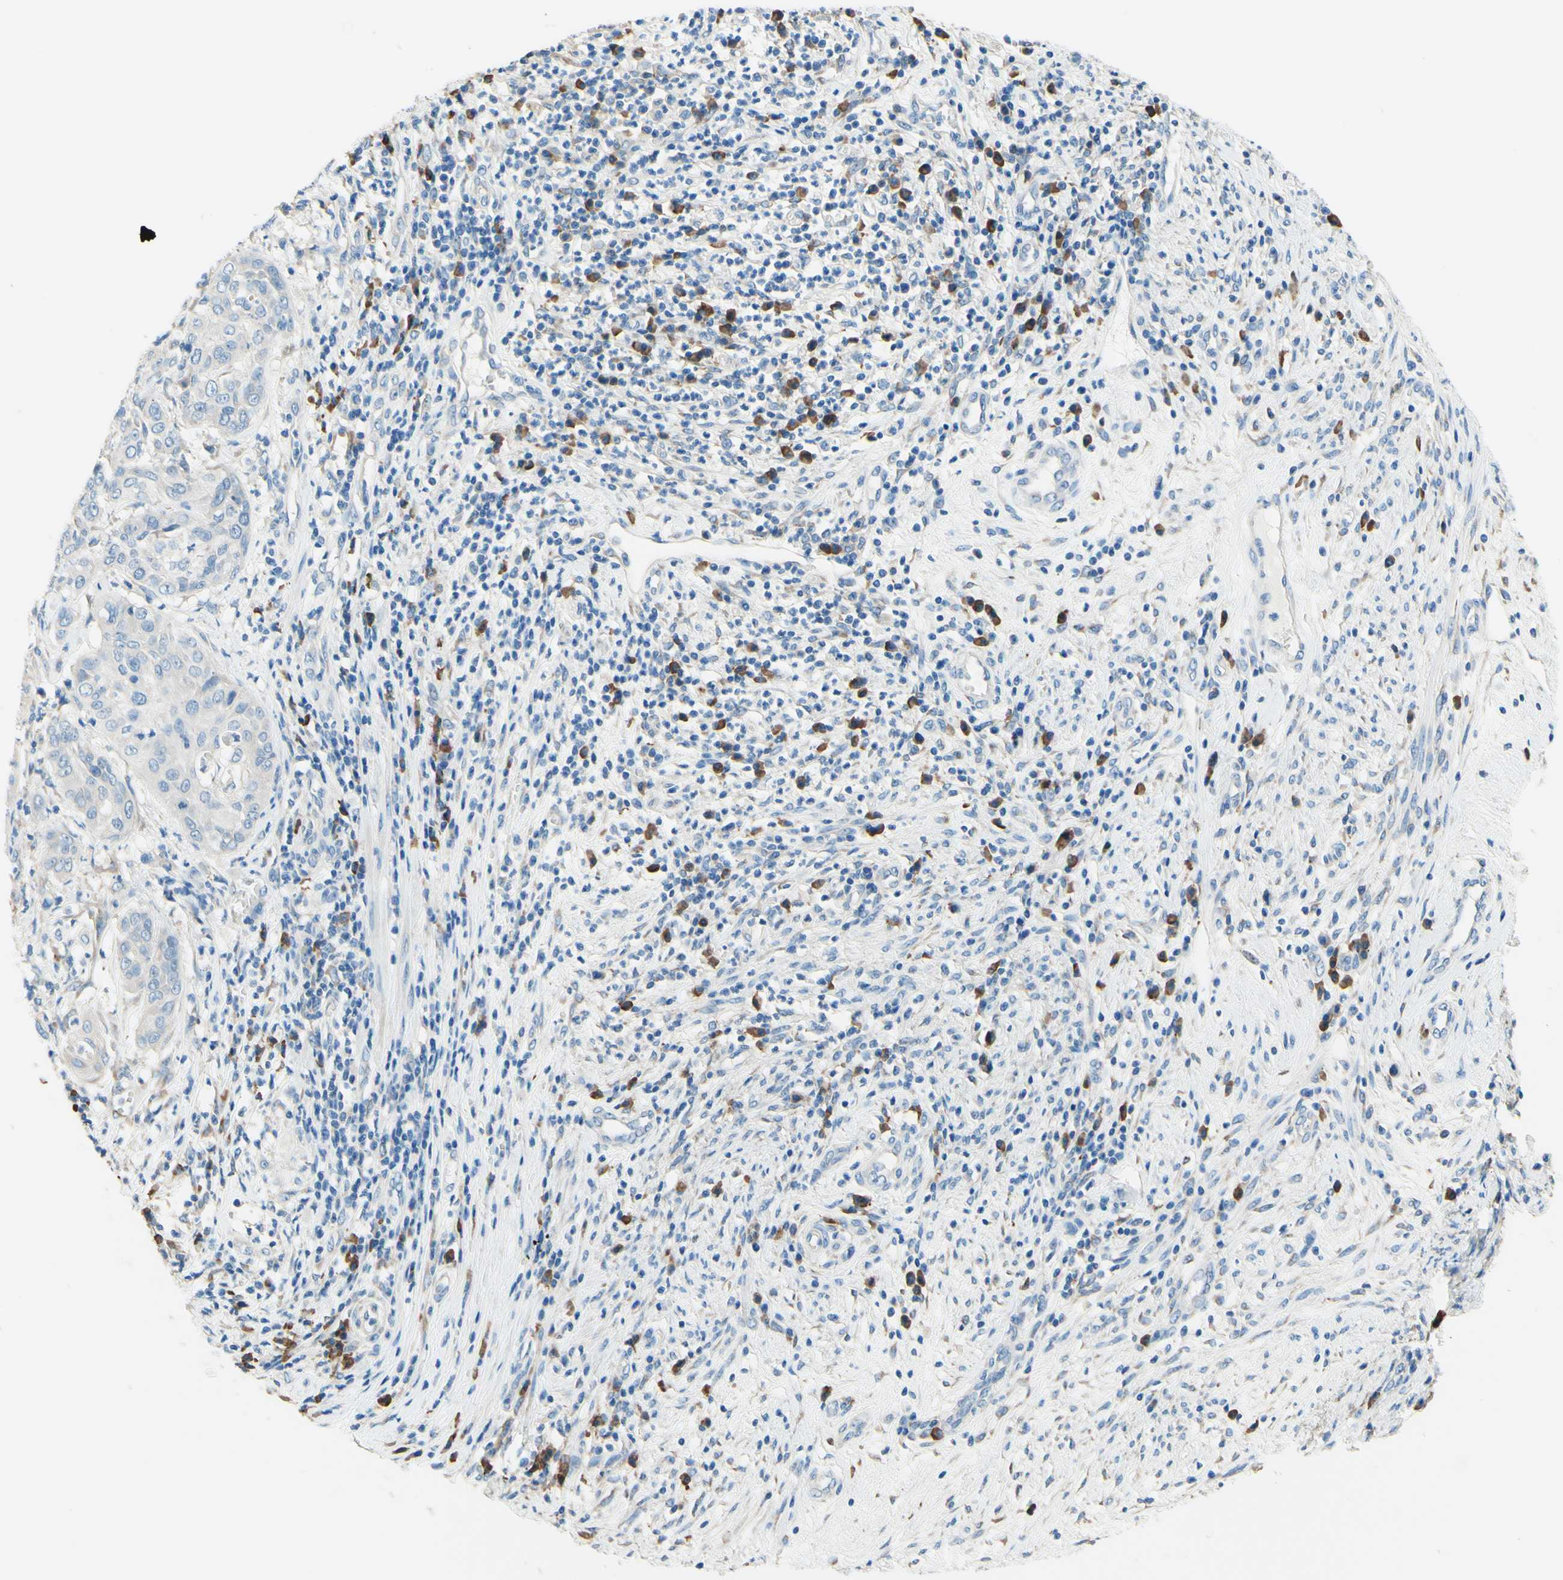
{"staining": {"intensity": "negative", "quantity": "none", "location": "none"}, "tissue": "cervical cancer", "cell_type": "Tumor cells", "image_type": "cancer", "snomed": [{"axis": "morphology", "description": "Normal tissue, NOS"}, {"axis": "morphology", "description": "Squamous cell carcinoma, NOS"}, {"axis": "topography", "description": "Cervix"}], "caption": "Tumor cells show no significant expression in cervical cancer.", "gene": "PASD1", "patient": {"sex": "female", "age": 39}}